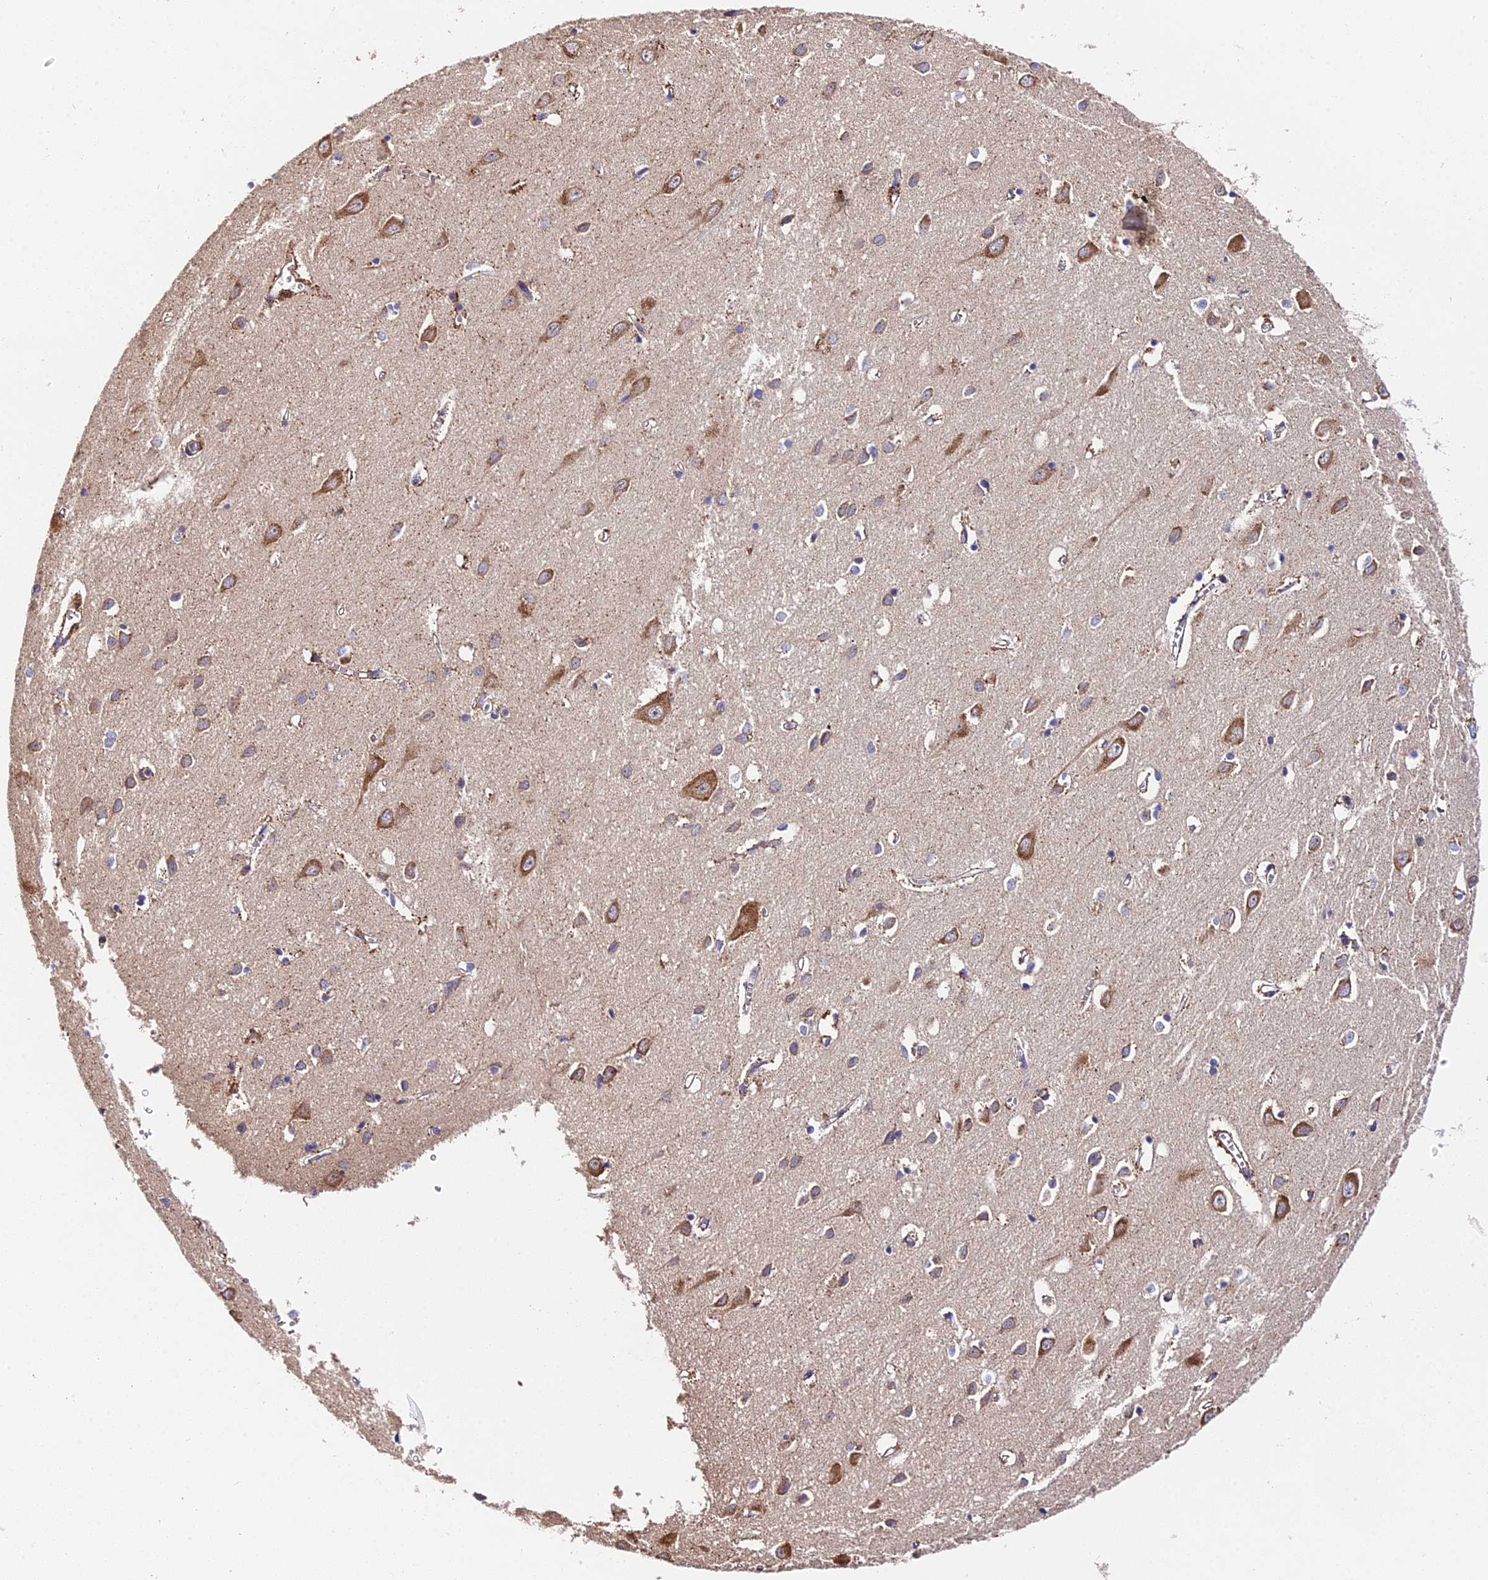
{"staining": {"intensity": "negative", "quantity": "none", "location": "none"}, "tissue": "cerebral cortex", "cell_type": "Endothelial cells", "image_type": "normal", "snomed": [{"axis": "morphology", "description": "Normal tissue, NOS"}, {"axis": "topography", "description": "Cerebral cortex"}], "caption": "This photomicrograph is of unremarkable cerebral cortex stained with immunohistochemistry to label a protein in brown with the nuclei are counter-stained blue. There is no expression in endothelial cells. (Immunohistochemistry (ihc), brightfield microscopy, high magnification).", "gene": "TRMT1", "patient": {"sex": "female", "age": 64}}